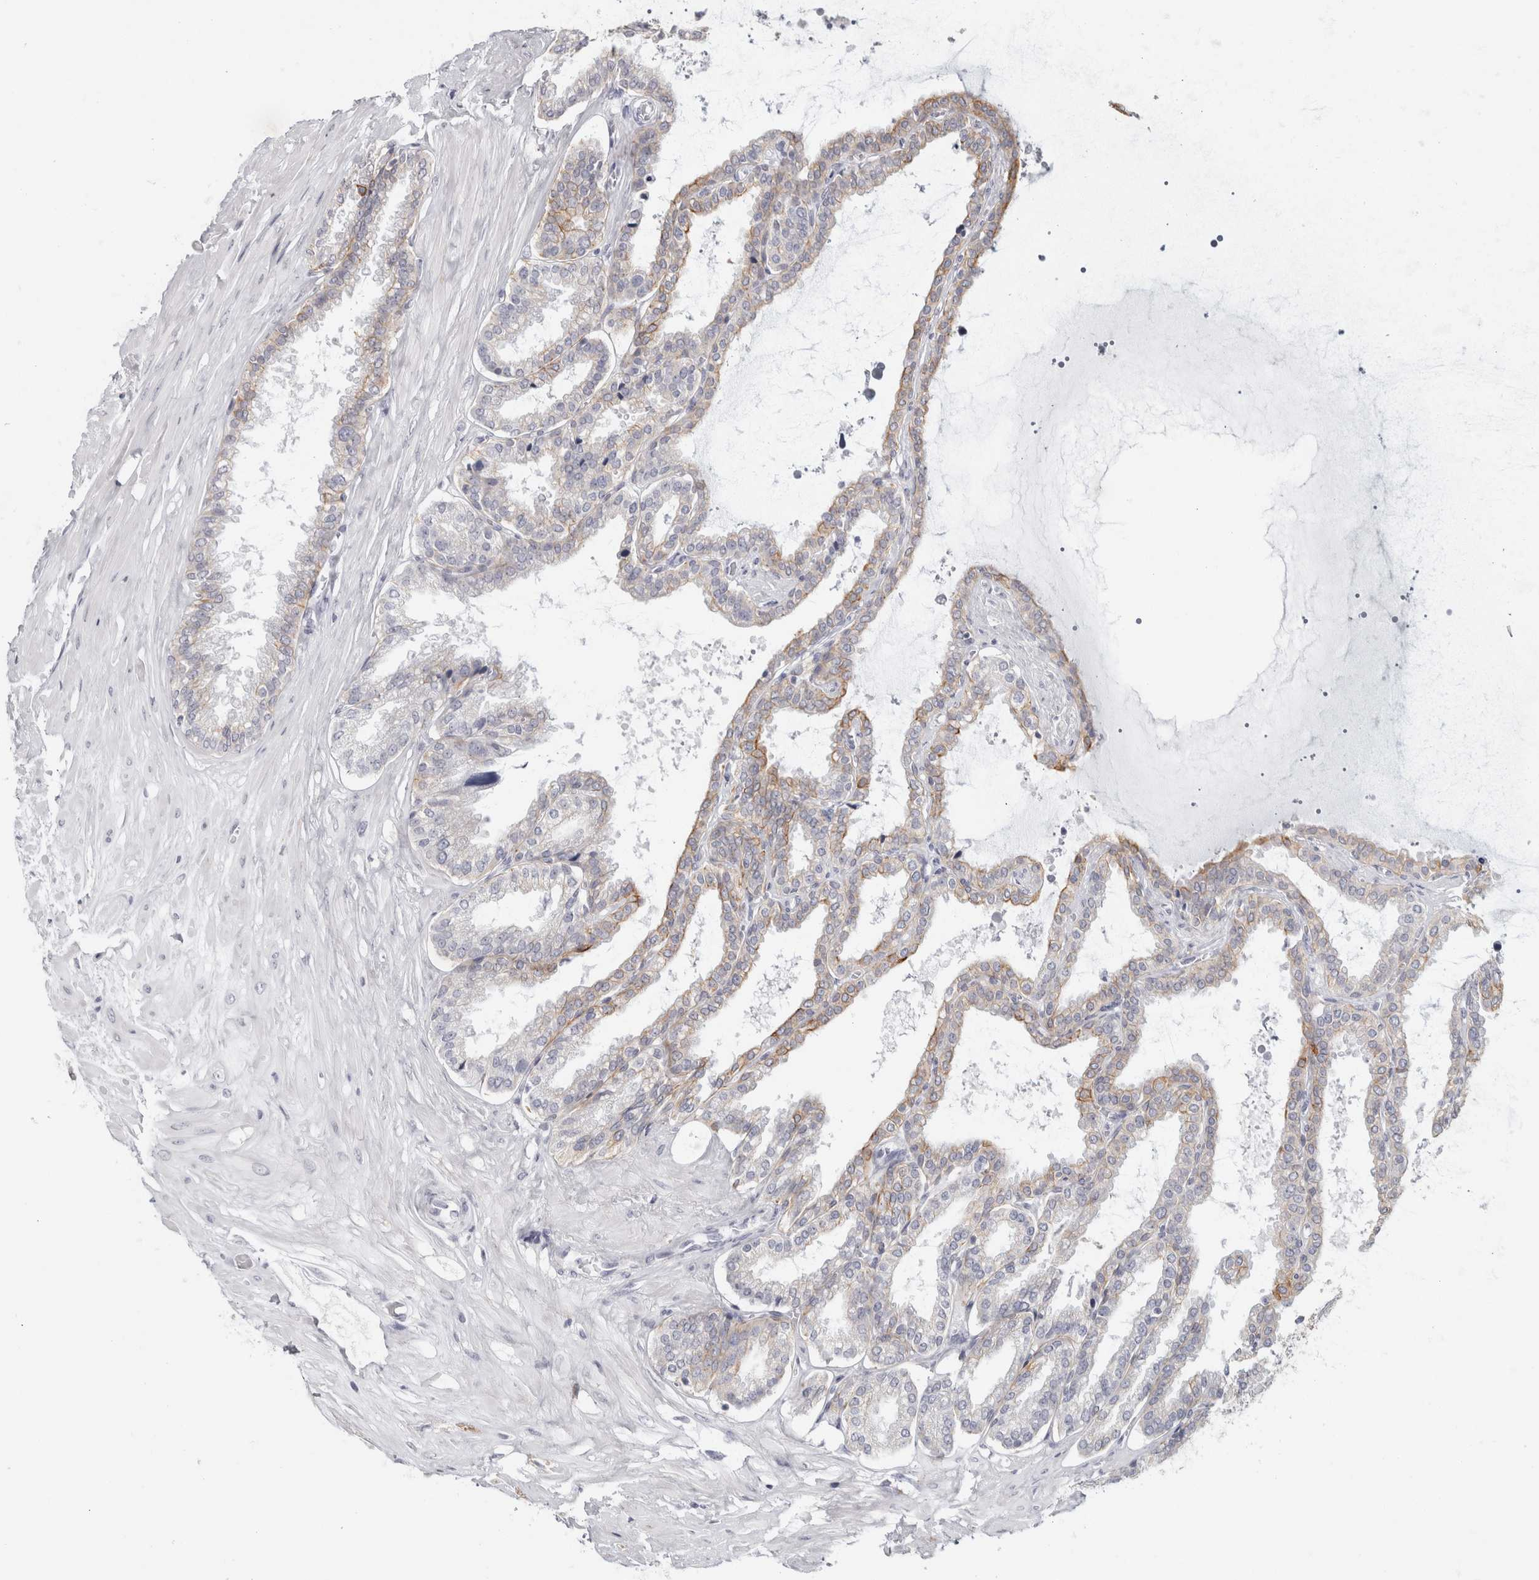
{"staining": {"intensity": "weak", "quantity": "25%-75%", "location": "cytoplasmic/membranous"}, "tissue": "seminal vesicle", "cell_type": "Glandular cells", "image_type": "normal", "snomed": [{"axis": "morphology", "description": "Normal tissue, NOS"}, {"axis": "topography", "description": "Seminal veicle"}], "caption": "A micrograph of human seminal vesicle stained for a protein displays weak cytoplasmic/membranous brown staining in glandular cells.", "gene": "RPH3AL", "patient": {"sex": "male", "age": 46}}